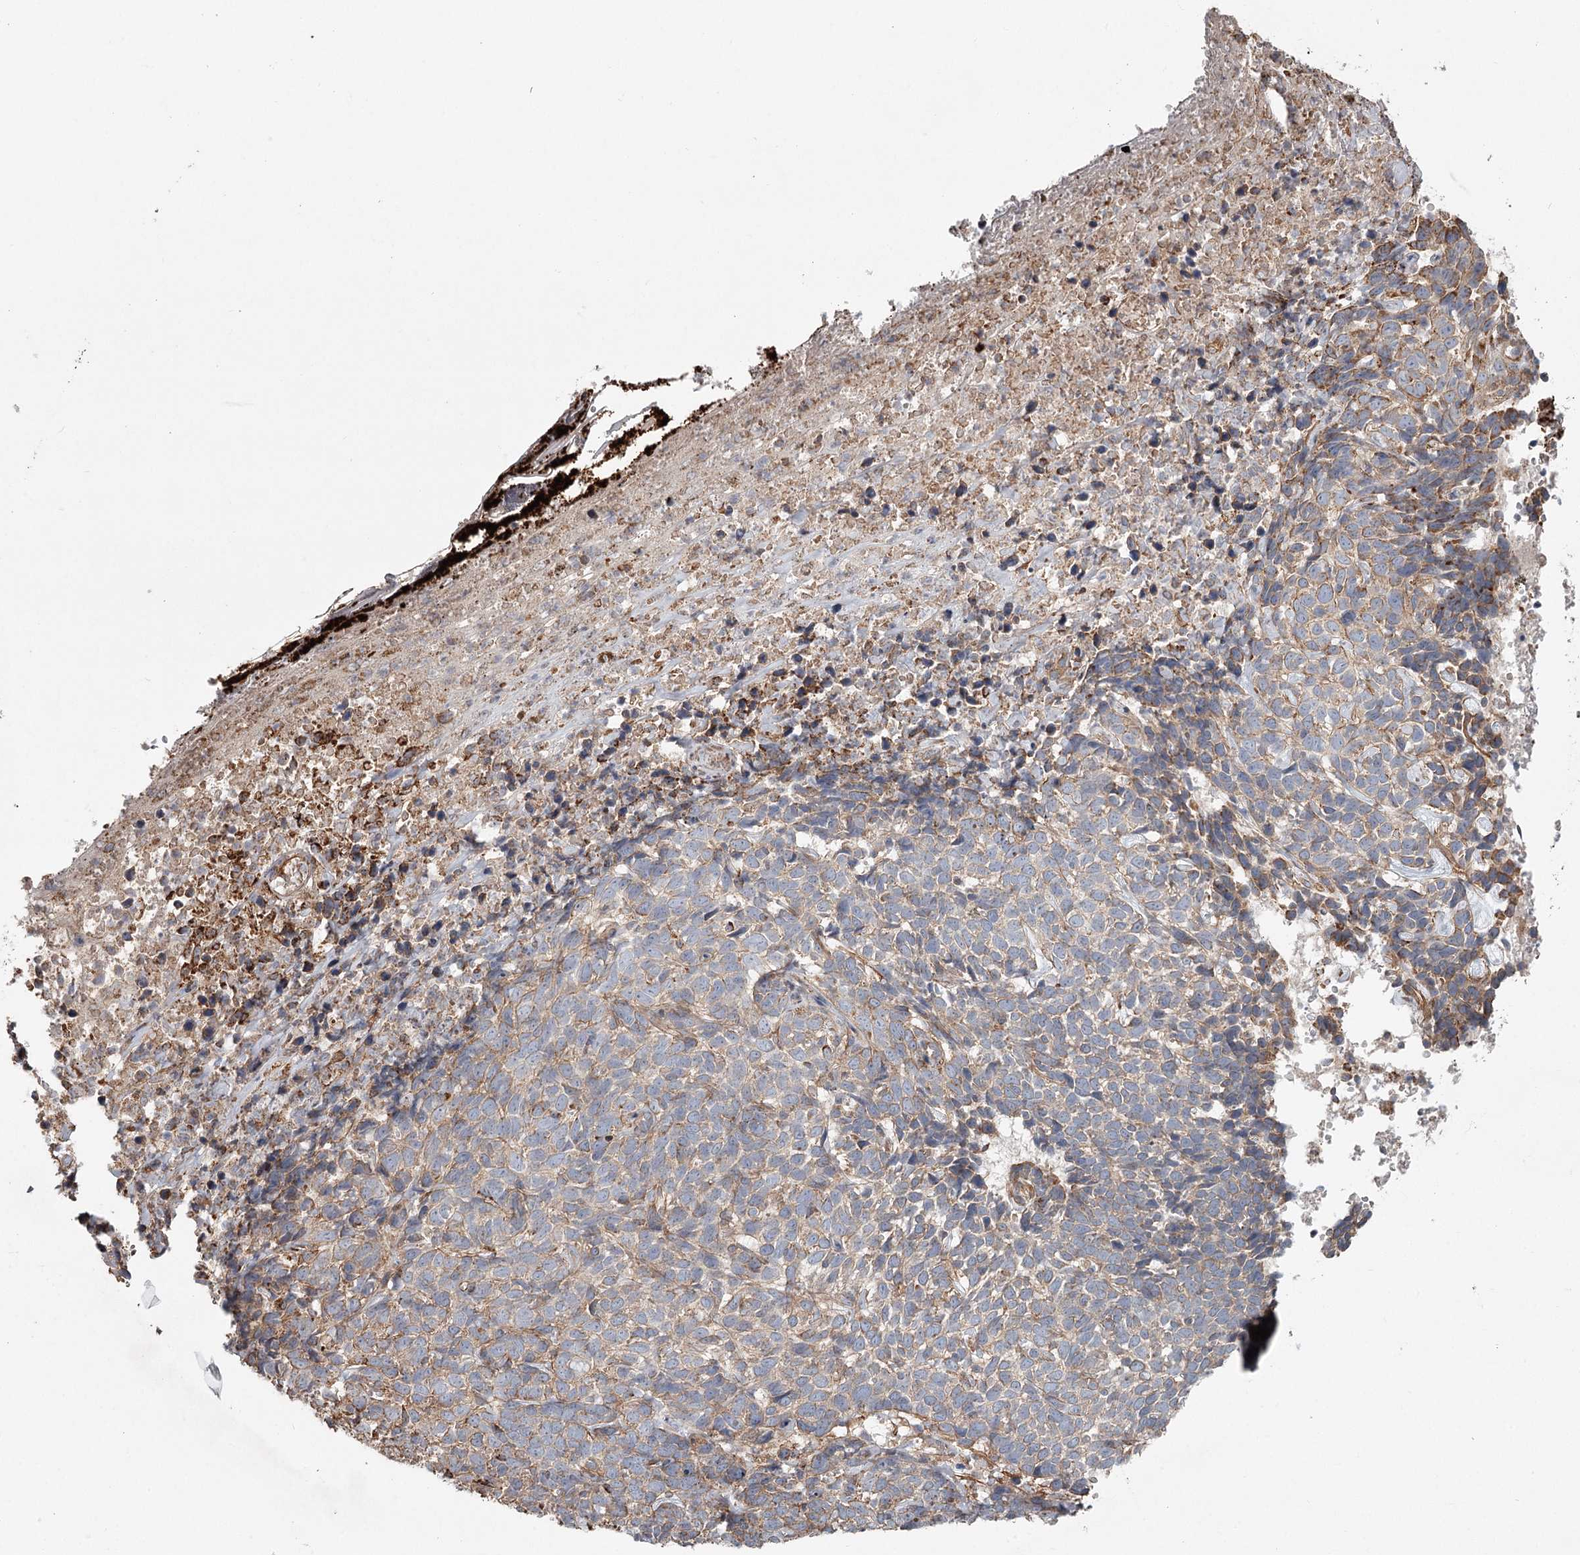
{"staining": {"intensity": "moderate", "quantity": "<25%", "location": "cytoplasmic/membranous"}, "tissue": "skin cancer", "cell_type": "Tumor cells", "image_type": "cancer", "snomed": [{"axis": "morphology", "description": "Basal cell carcinoma"}, {"axis": "topography", "description": "Skin"}], "caption": "Skin cancer (basal cell carcinoma) stained with IHC displays moderate cytoplasmic/membranous expression in approximately <25% of tumor cells. Immunohistochemistry stains the protein of interest in brown and the nuclei are stained blue.", "gene": "DHRS9", "patient": {"sex": "female", "age": 84}}